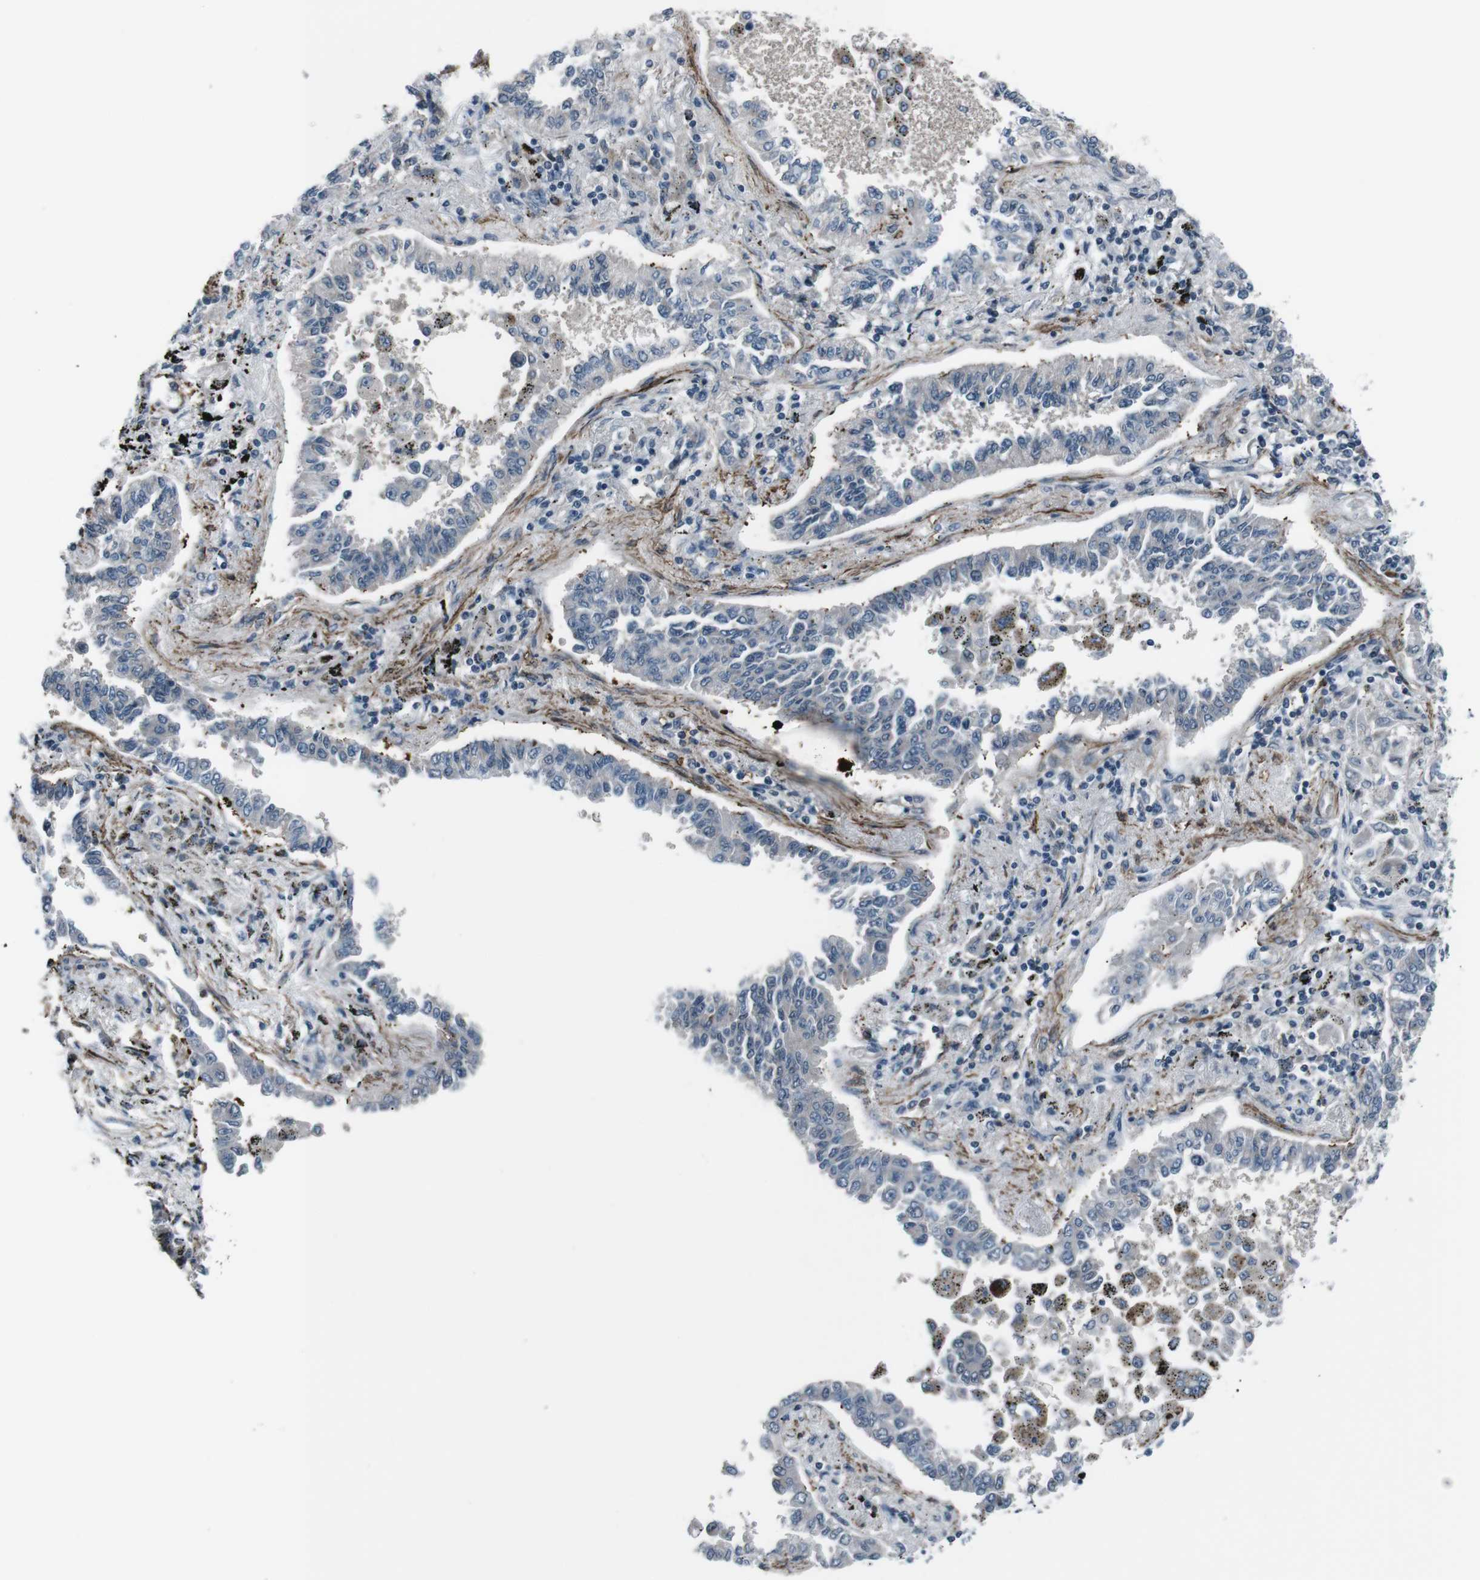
{"staining": {"intensity": "negative", "quantity": "none", "location": "none"}, "tissue": "lung cancer", "cell_type": "Tumor cells", "image_type": "cancer", "snomed": [{"axis": "morphology", "description": "Normal tissue, NOS"}, {"axis": "morphology", "description": "Adenocarcinoma, NOS"}, {"axis": "topography", "description": "Lung"}], "caption": "The micrograph demonstrates no staining of tumor cells in lung cancer (adenocarcinoma). (Immunohistochemistry (ihc), brightfield microscopy, high magnification).", "gene": "PDLIM5", "patient": {"sex": "male", "age": 59}}